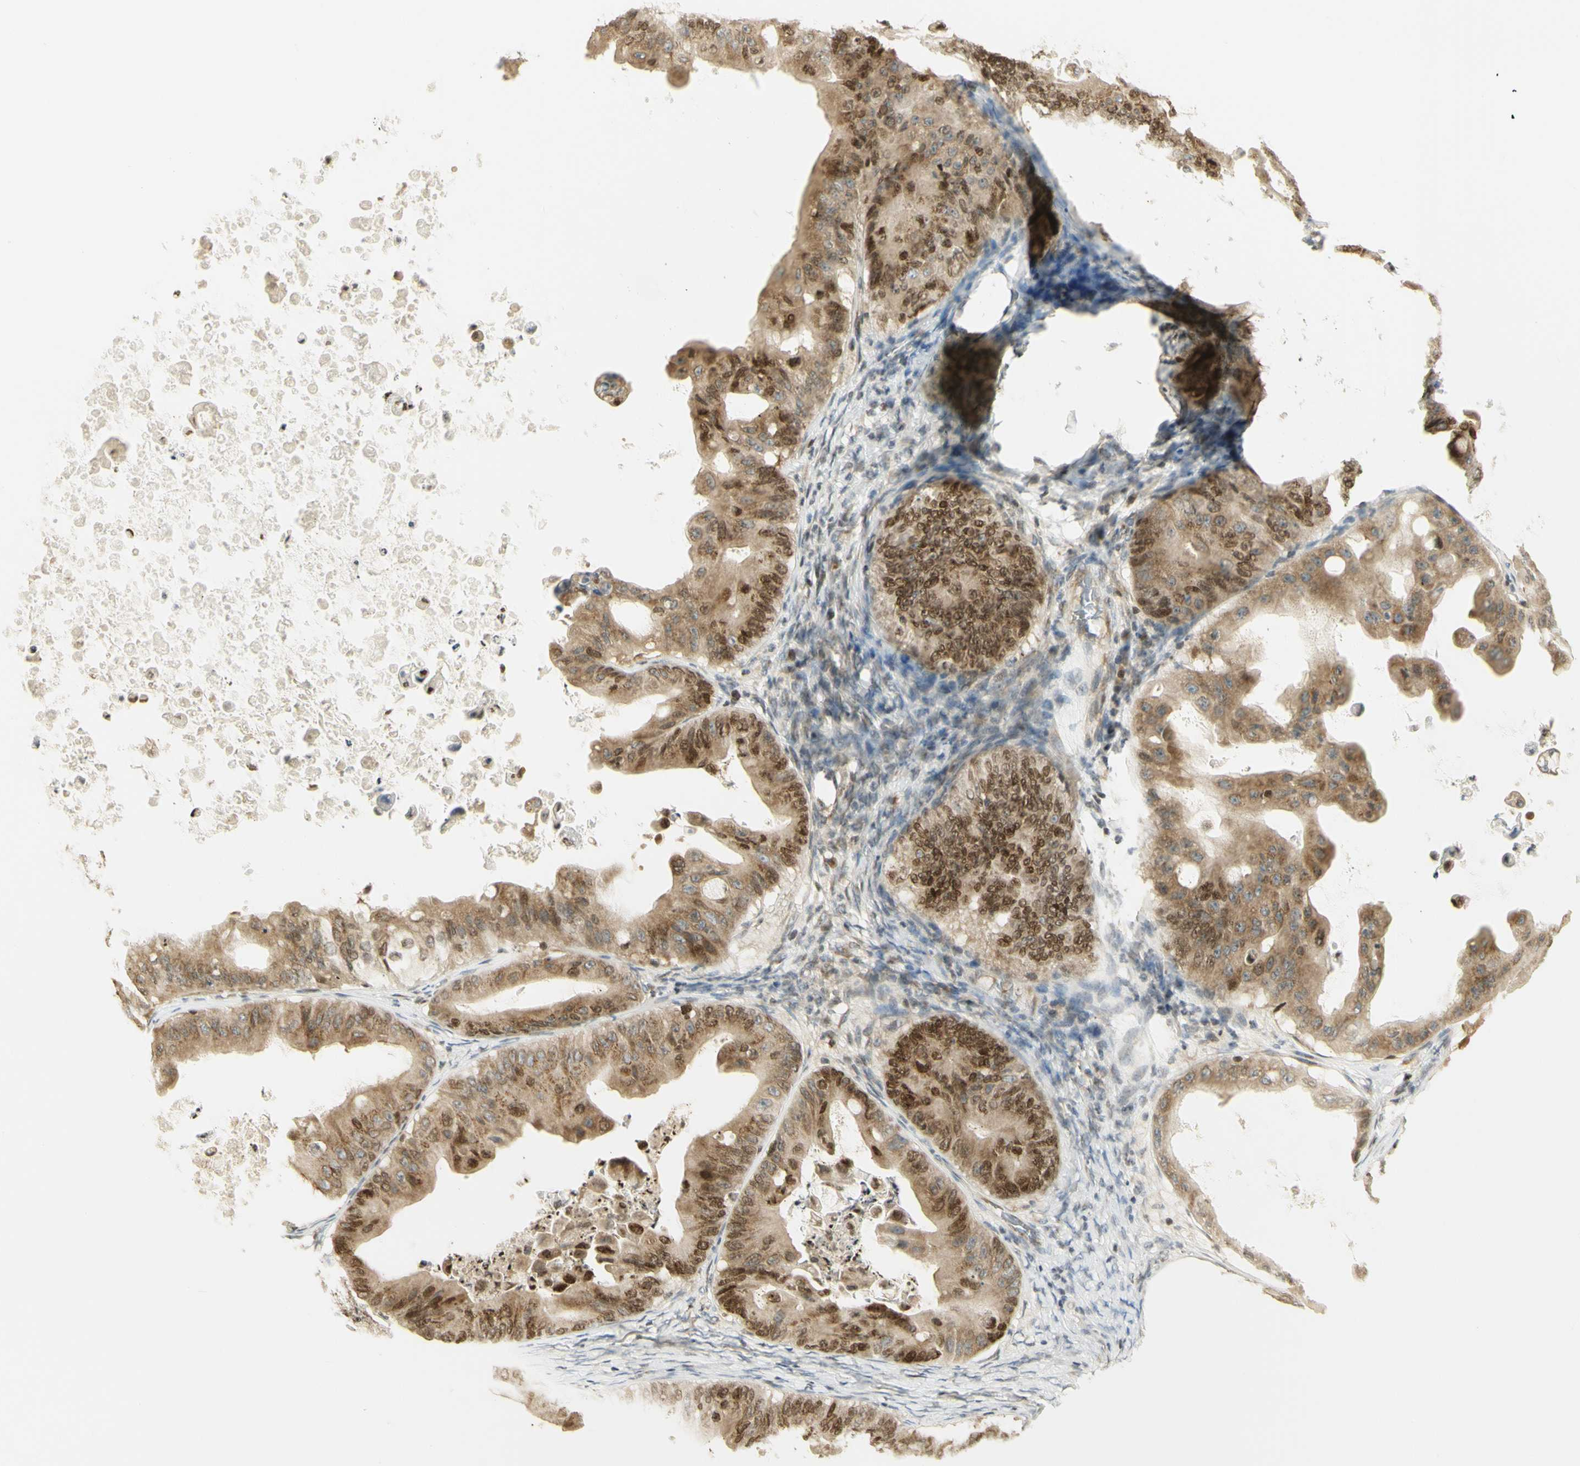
{"staining": {"intensity": "strong", "quantity": "25%-75%", "location": "cytoplasmic/membranous,nuclear"}, "tissue": "ovarian cancer", "cell_type": "Tumor cells", "image_type": "cancer", "snomed": [{"axis": "morphology", "description": "Cystadenocarcinoma, mucinous, NOS"}, {"axis": "topography", "description": "Ovary"}], "caption": "Immunohistochemical staining of human ovarian cancer displays high levels of strong cytoplasmic/membranous and nuclear positivity in about 25%-75% of tumor cells. The staining was performed using DAB (3,3'-diaminobenzidine), with brown indicating positive protein expression. Nuclei are stained blue with hematoxylin.", "gene": "KIF11", "patient": {"sex": "female", "age": 37}}